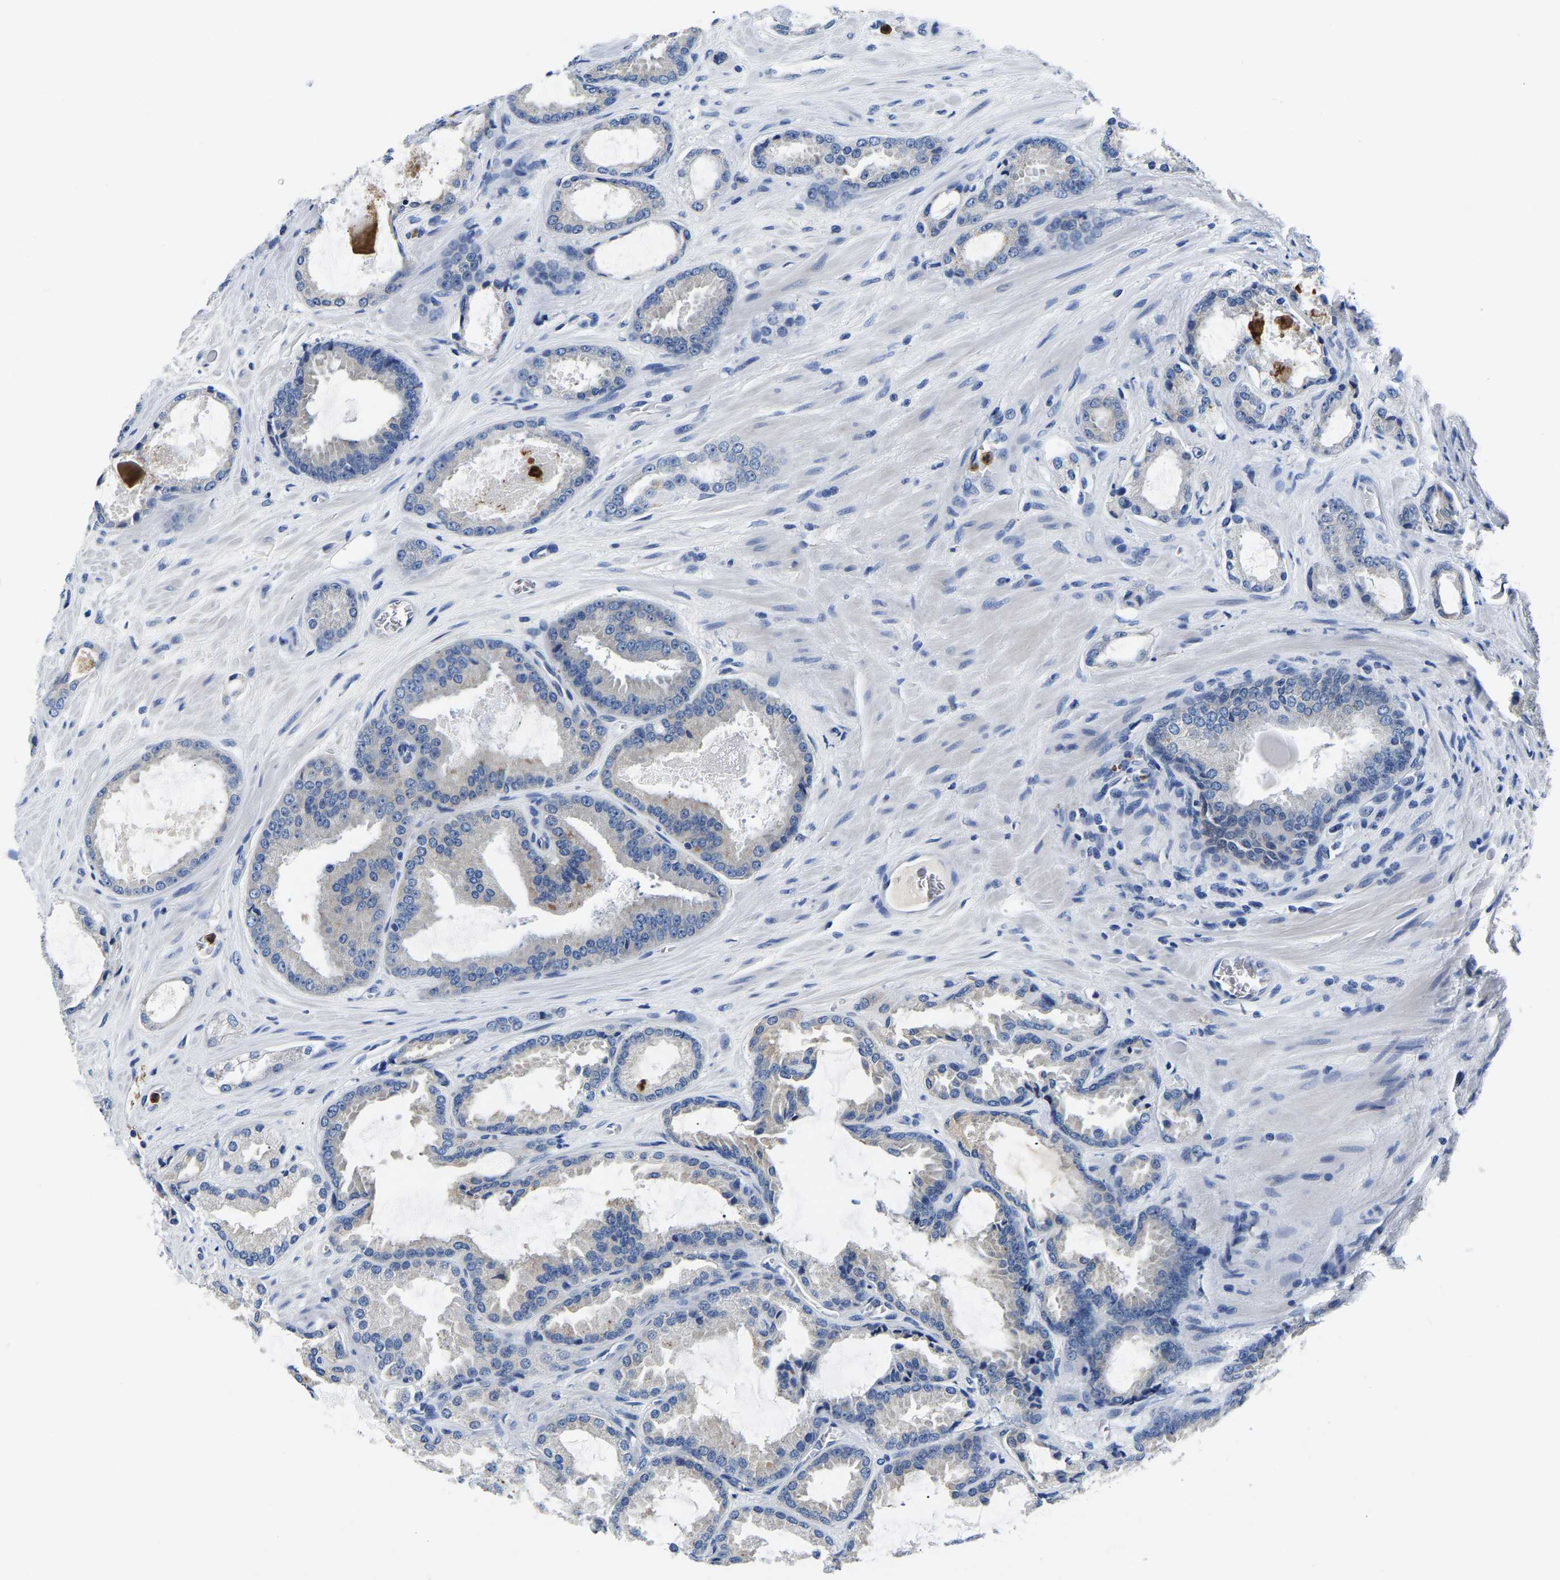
{"staining": {"intensity": "negative", "quantity": "none", "location": "none"}, "tissue": "prostate cancer", "cell_type": "Tumor cells", "image_type": "cancer", "snomed": [{"axis": "morphology", "description": "Adenocarcinoma, High grade"}, {"axis": "topography", "description": "Prostate"}], "caption": "IHC micrograph of prostate cancer (adenocarcinoma (high-grade)) stained for a protein (brown), which demonstrates no positivity in tumor cells. (Stains: DAB immunohistochemistry with hematoxylin counter stain, Microscopy: brightfield microscopy at high magnification).", "gene": "TOR1B", "patient": {"sex": "male", "age": 65}}